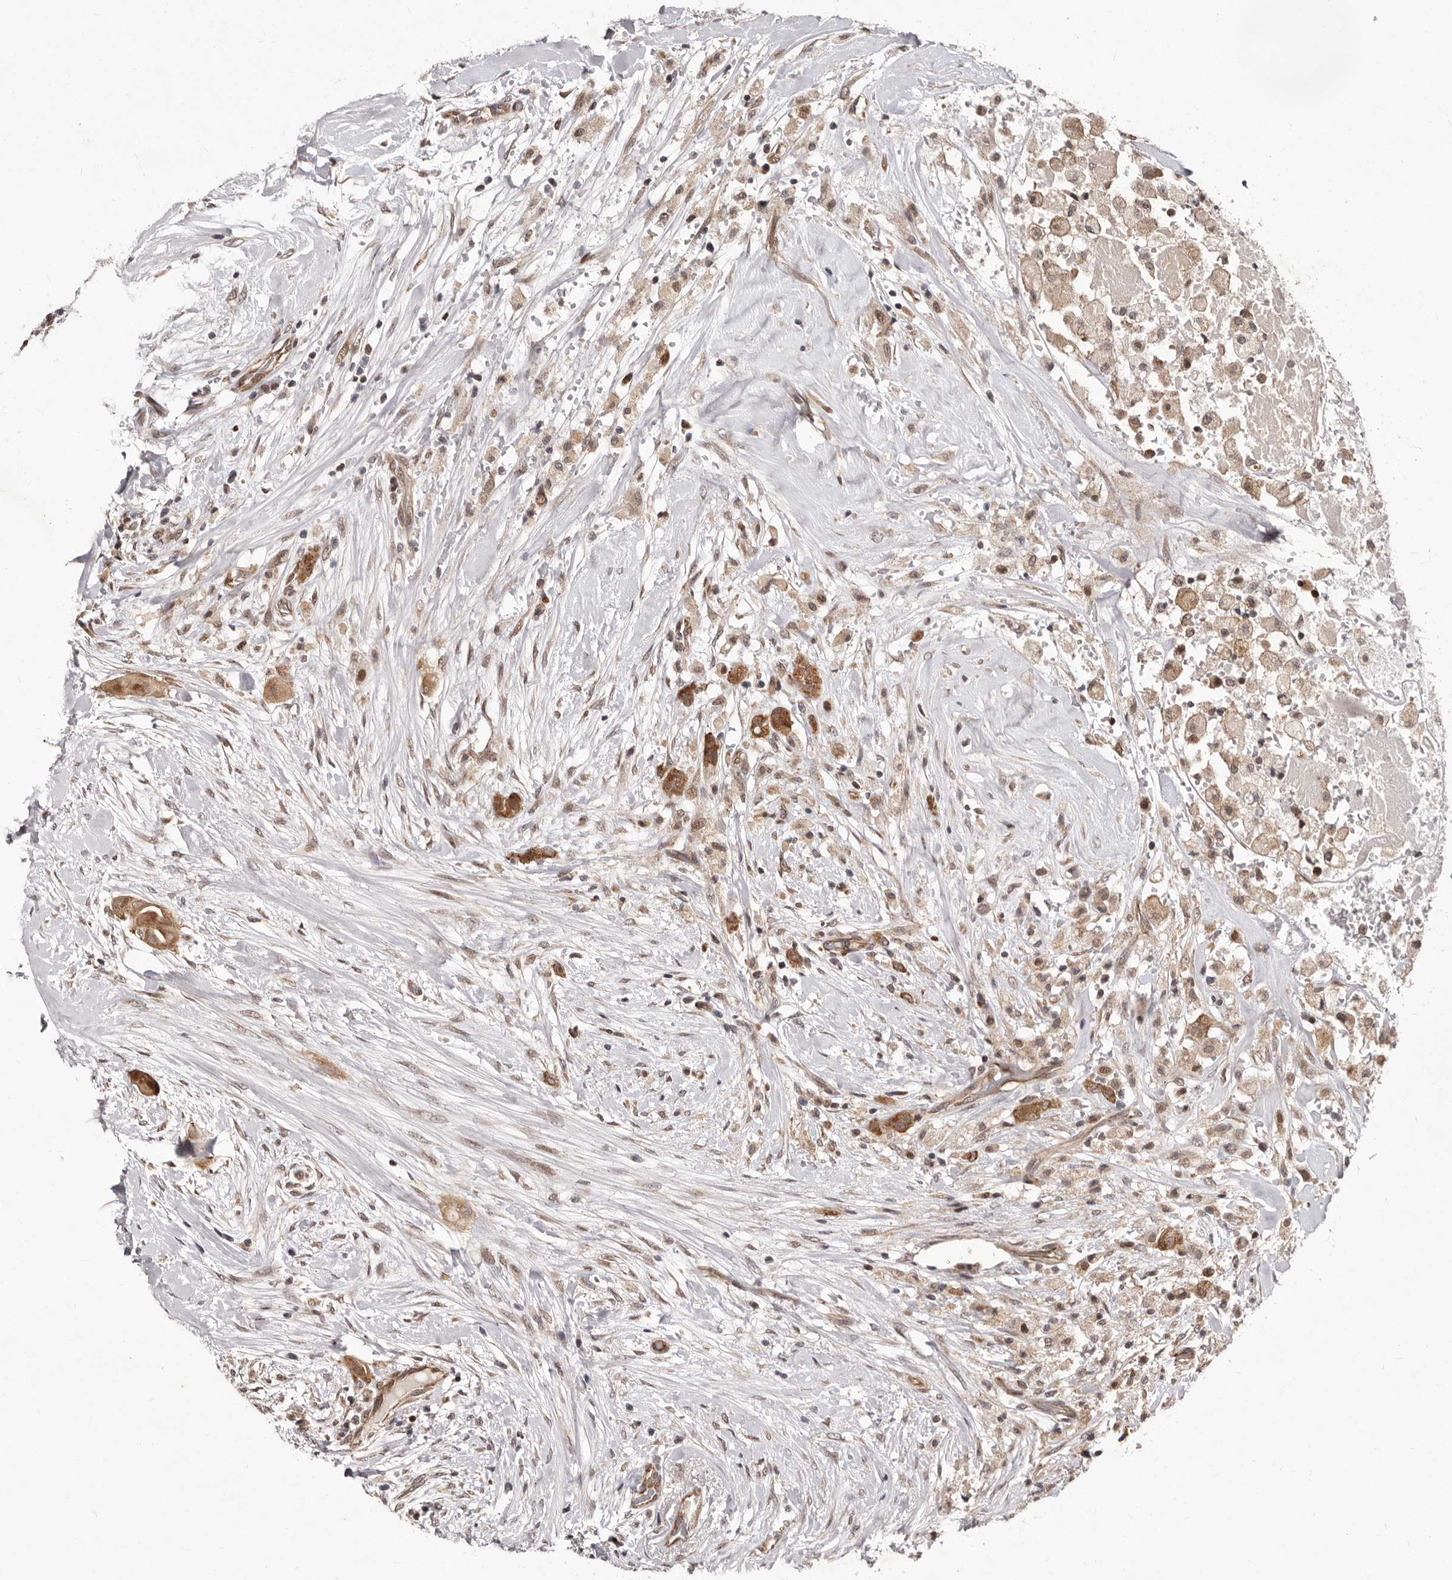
{"staining": {"intensity": "moderate", "quantity": ">75%", "location": "cytoplasmic/membranous,nuclear"}, "tissue": "thyroid cancer", "cell_type": "Tumor cells", "image_type": "cancer", "snomed": [{"axis": "morphology", "description": "Papillary adenocarcinoma, NOS"}, {"axis": "topography", "description": "Thyroid gland"}], "caption": "Immunohistochemistry (IHC) of human papillary adenocarcinoma (thyroid) demonstrates medium levels of moderate cytoplasmic/membranous and nuclear staining in about >75% of tumor cells.", "gene": "GLRX3", "patient": {"sex": "female", "age": 59}}